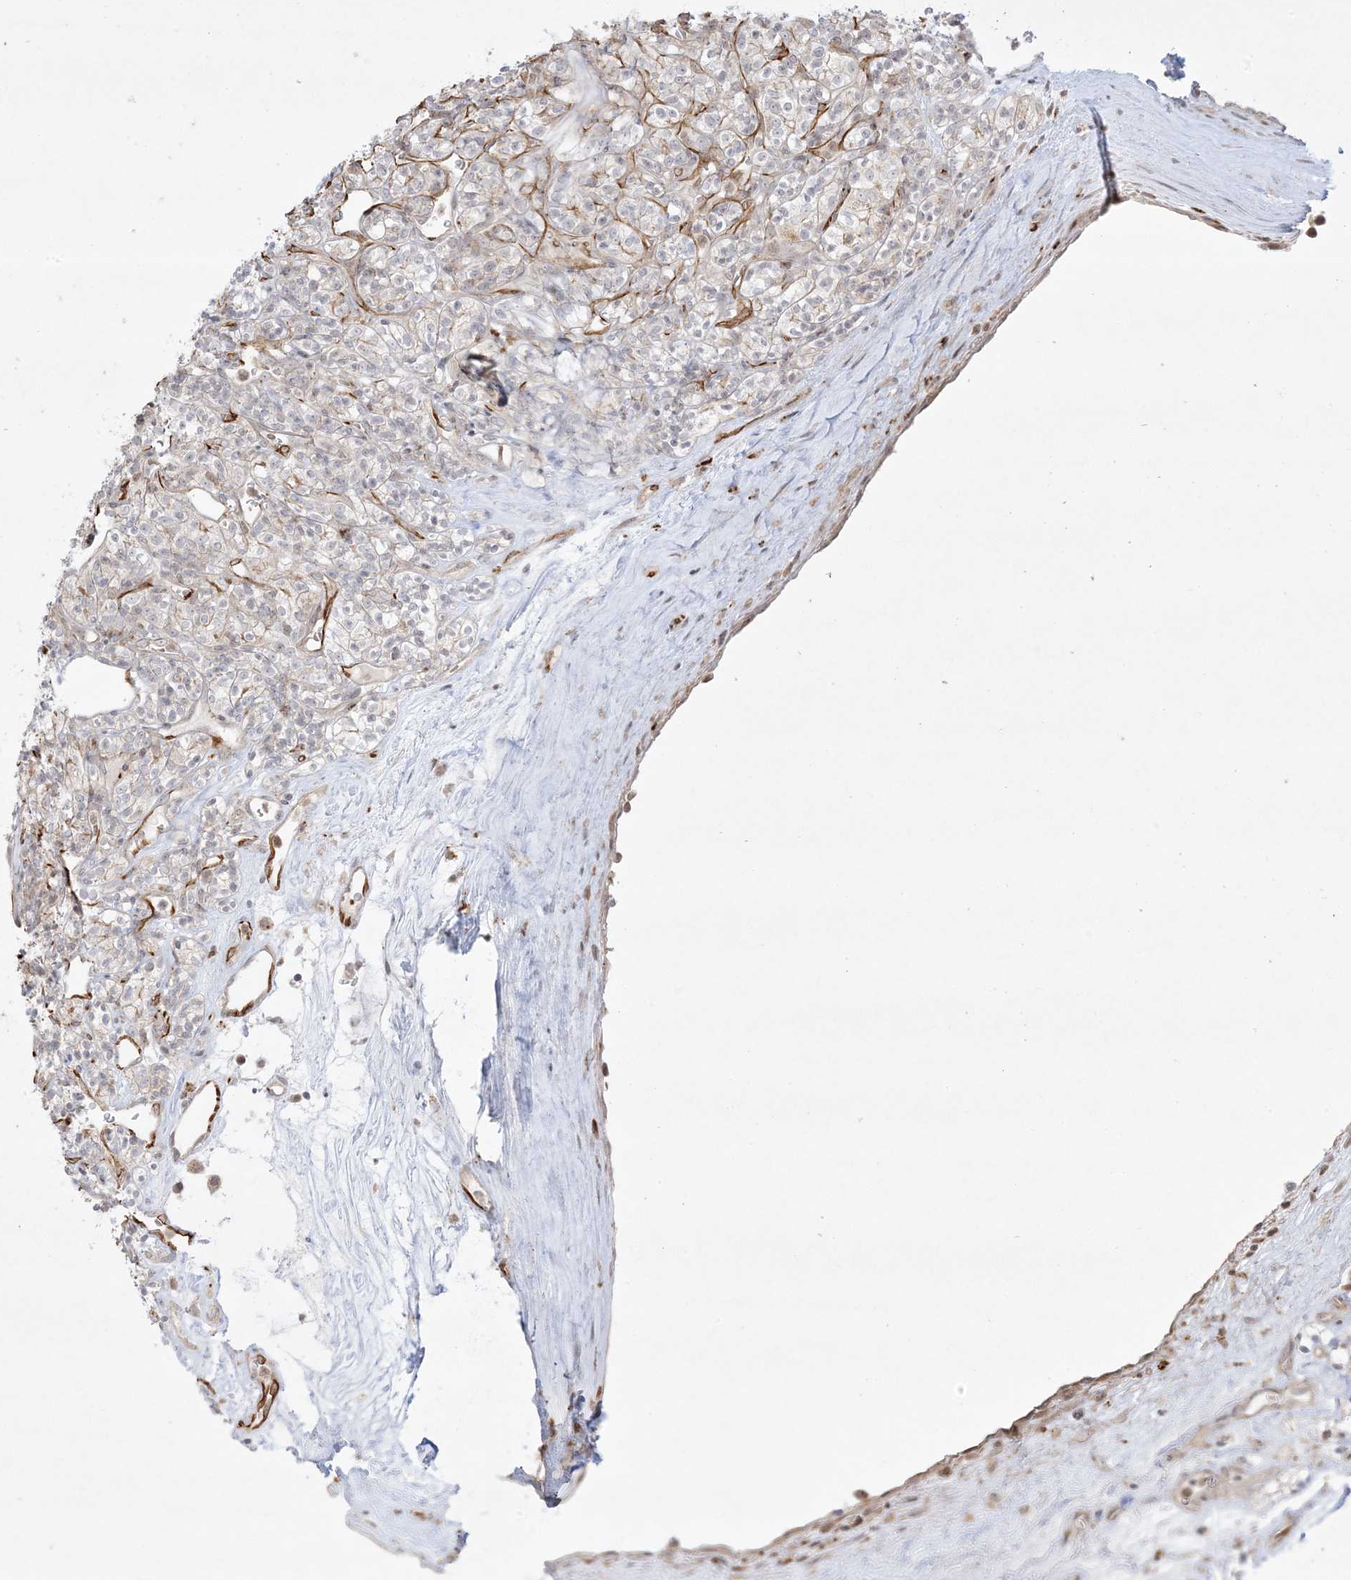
{"staining": {"intensity": "weak", "quantity": "<25%", "location": "cytoplasmic/membranous"}, "tissue": "renal cancer", "cell_type": "Tumor cells", "image_type": "cancer", "snomed": [{"axis": "morphology", "description": "Adenocarcinoma, NOS"}, {"axis": "topography", "description": "Kidney"}], "caption": "Adenocarcinoma (renal) was stained to show a protein in brown. There is no significant positivity in tumor cells. (DAB (3,3'-diaminobenzidine) IHC visualized using brightfield microscopy, high magnification).", "gene": "PTK6", "patient": {"sex": "male", "age": 77}}